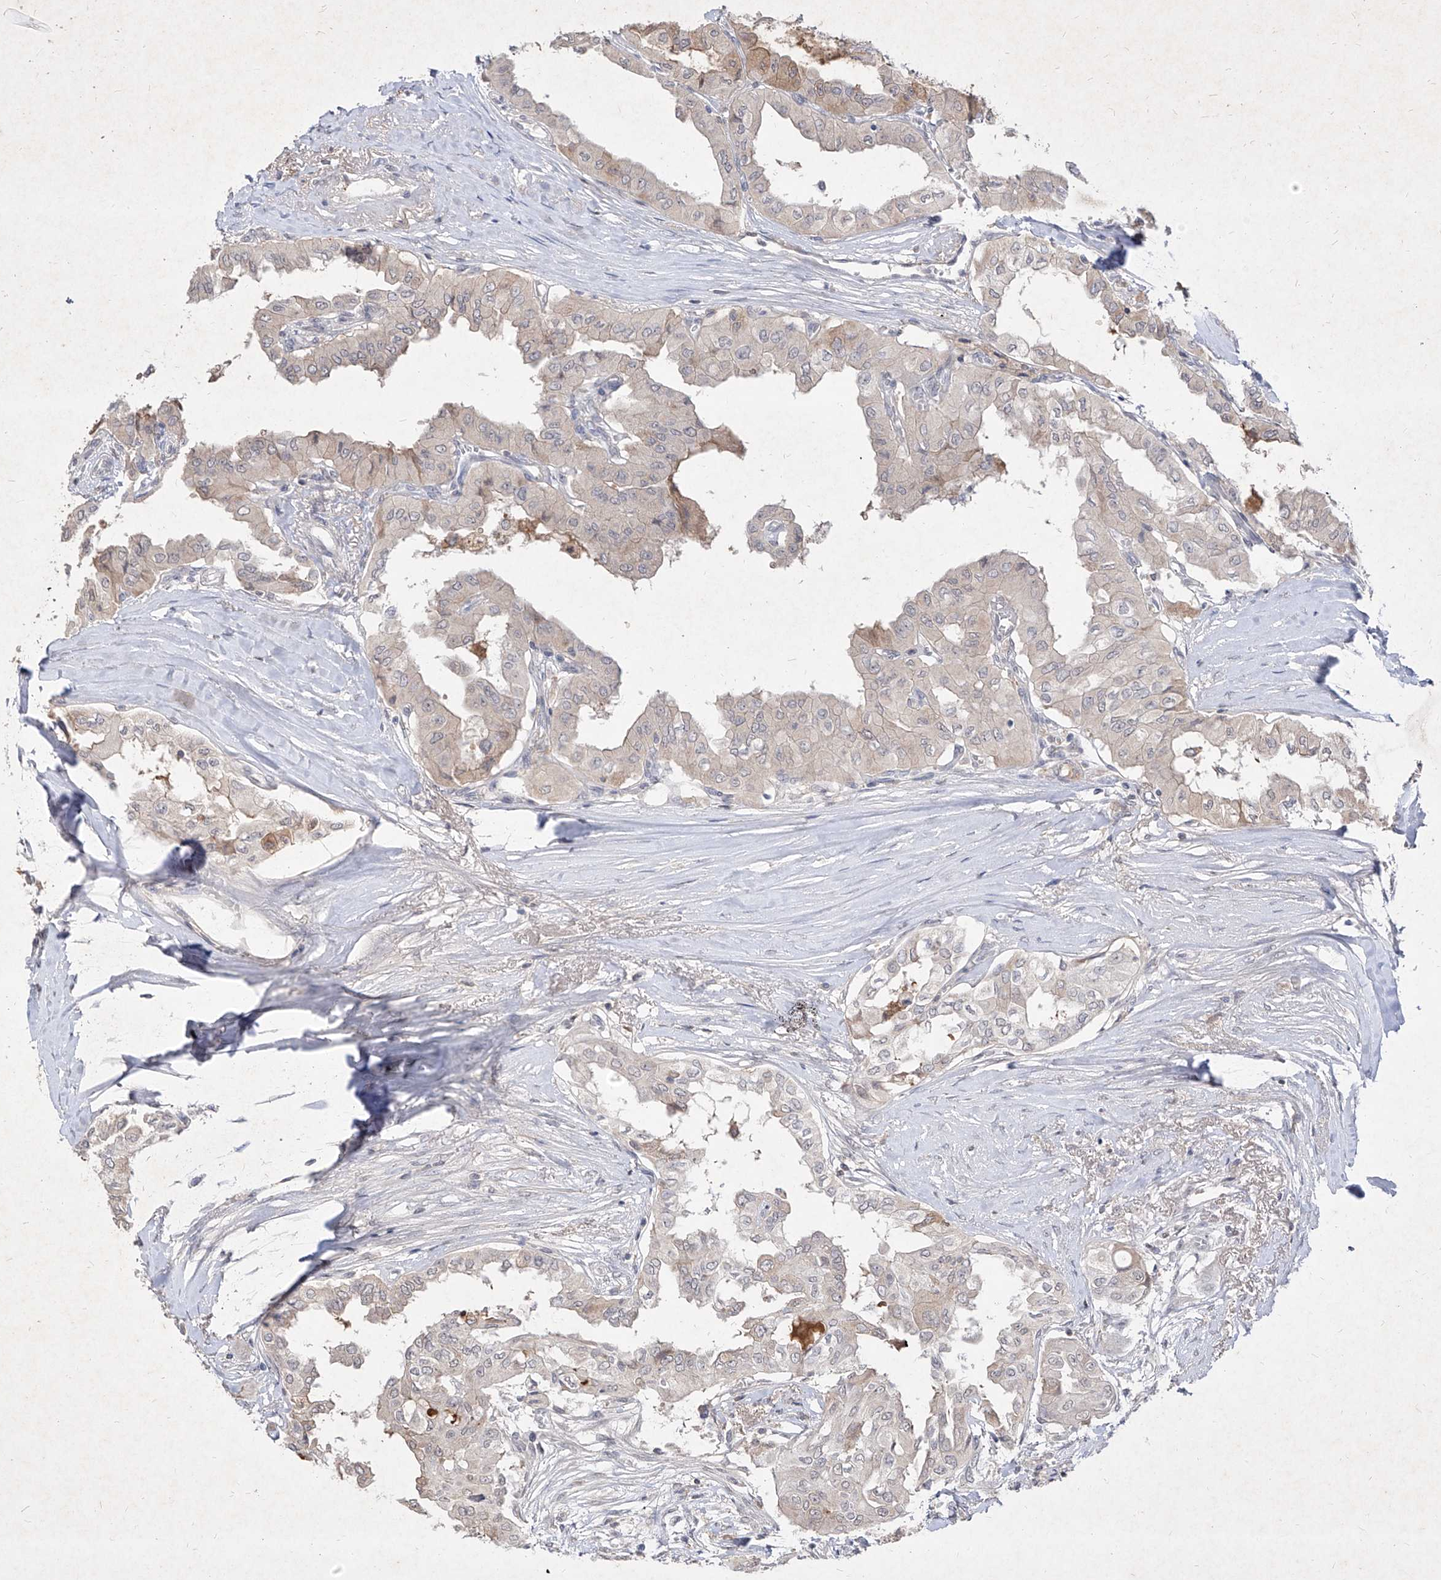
{"staining": {"intensity": "weak", "quantity": "<25%", "location": "cytoplasmic/membranous"}, "tissue": "thyroid cancer", "cell_type": "Tumor cells", "image_type": "cancer", "snomed": [{"axis": "morphology", "description": "Papillary adenocarcinoma, NOS"}, {"axis": "topography", "description": "Thyroid gland"}], "caption": "There is no significant expression in tumor cells of thyroid papillary adenocarcinoma.", "gene": "C4A", "patient": {"sex": "female", "age": 59}}